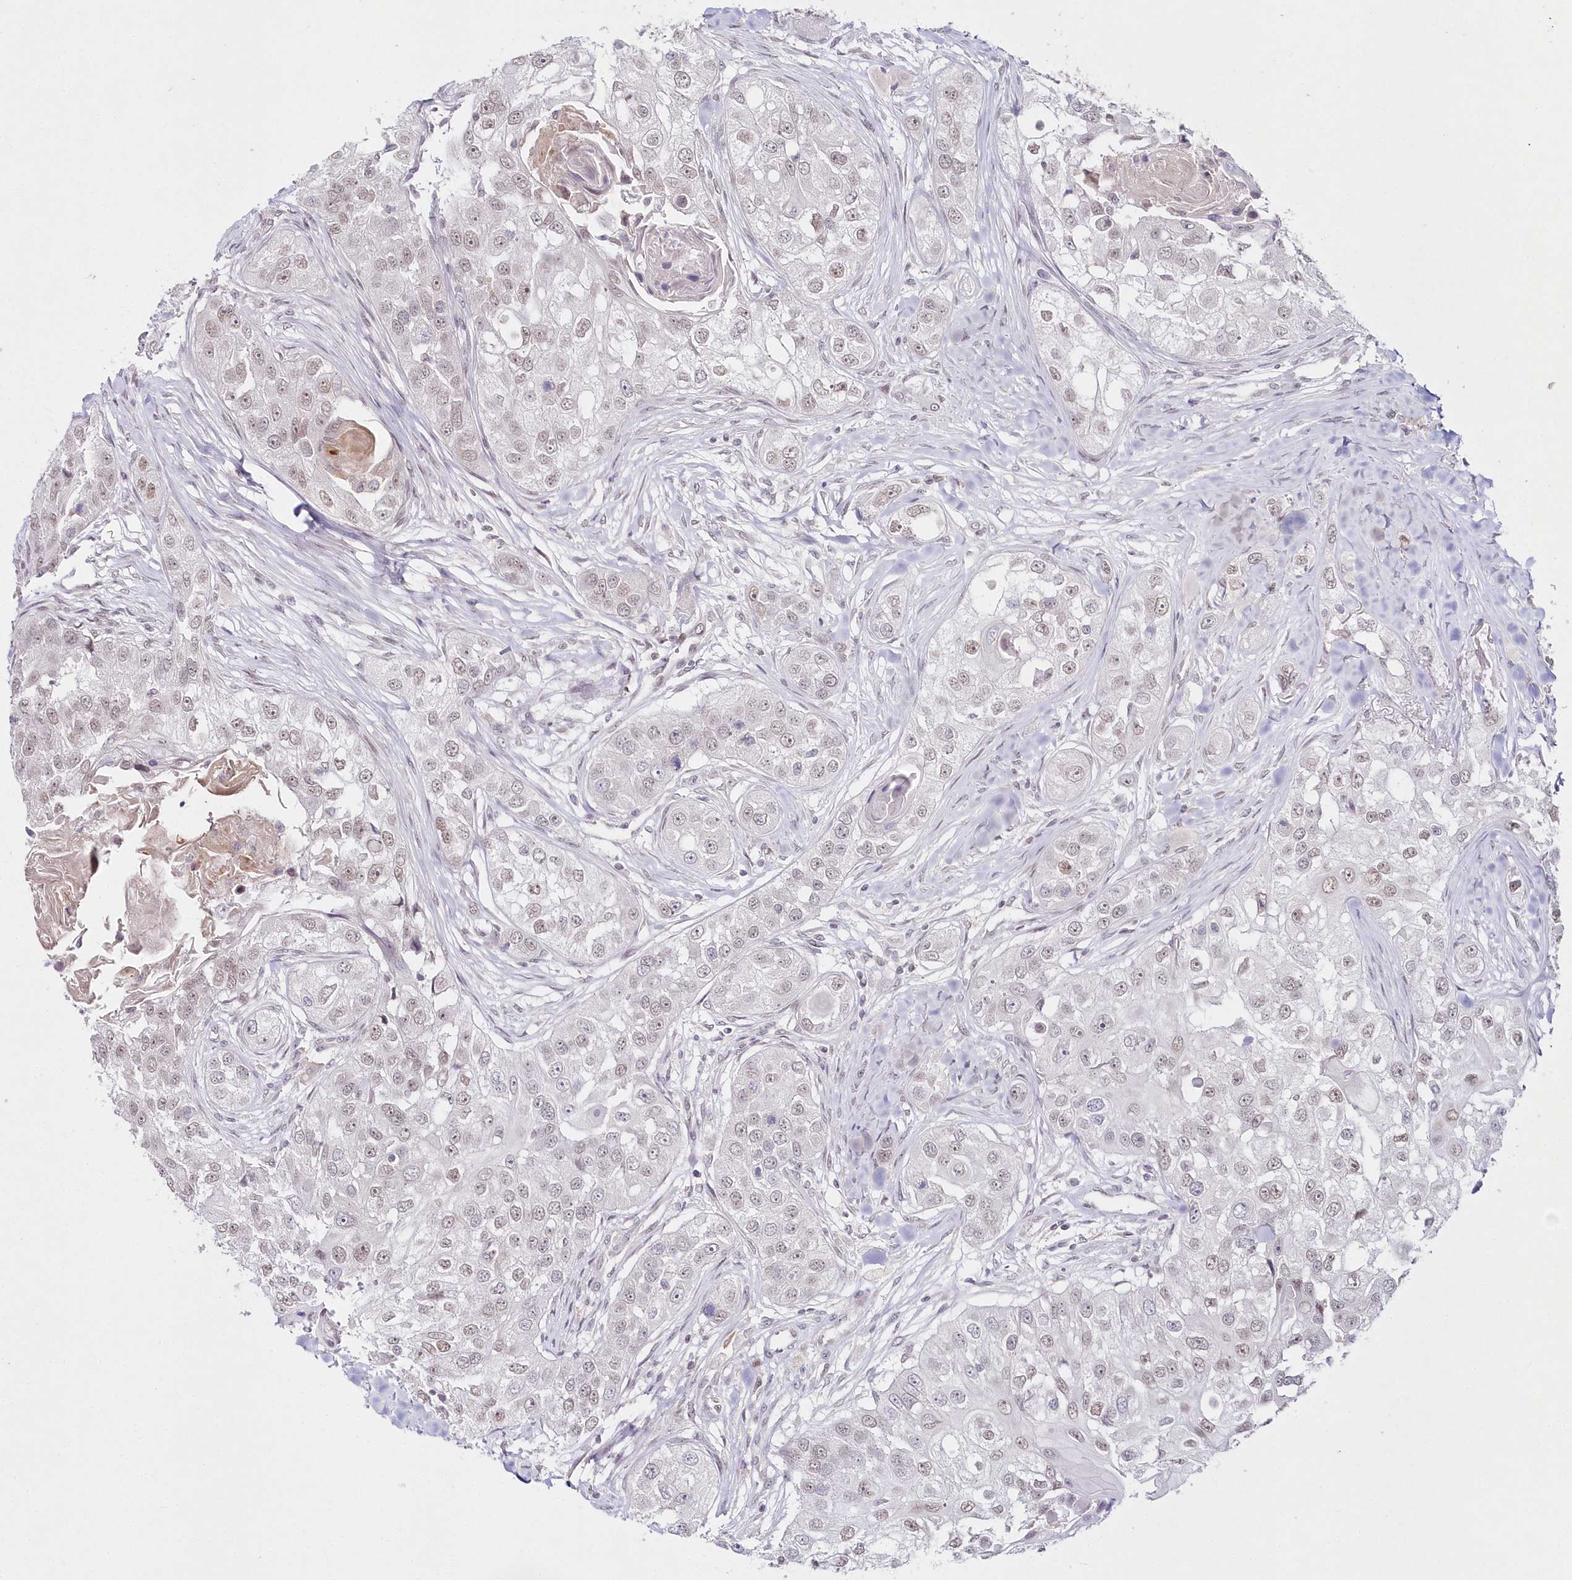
{"staining": {"intensity": "weak", "quantity": "25%-75%", "location": "nuclear"}, "tissue": "head and neck cancer", "cell_type": "Tumor cells", "image_type": "cancer", "snomed": [{"axis": "morphology", "description": "Normal tissue, NOS"}, {"axis": "morphology", "description": "Squamous cell carcinoma, NOS"}, {"axis": "topography", "description": "Skeletal muscle"}, {"axis": "topography", "description": "Head-Neck"}], "caption": "This photomicrograph exhibits squamous cell carcinoma (head and neck) stained with immunohistochemistry to label a protein in brown. The nuclear of tumor cells show weak positivity for the protein. Nuclei are counter-stained blue.", "gene": "HYCC2", "patient": {"sex": "male", "age": 51}}